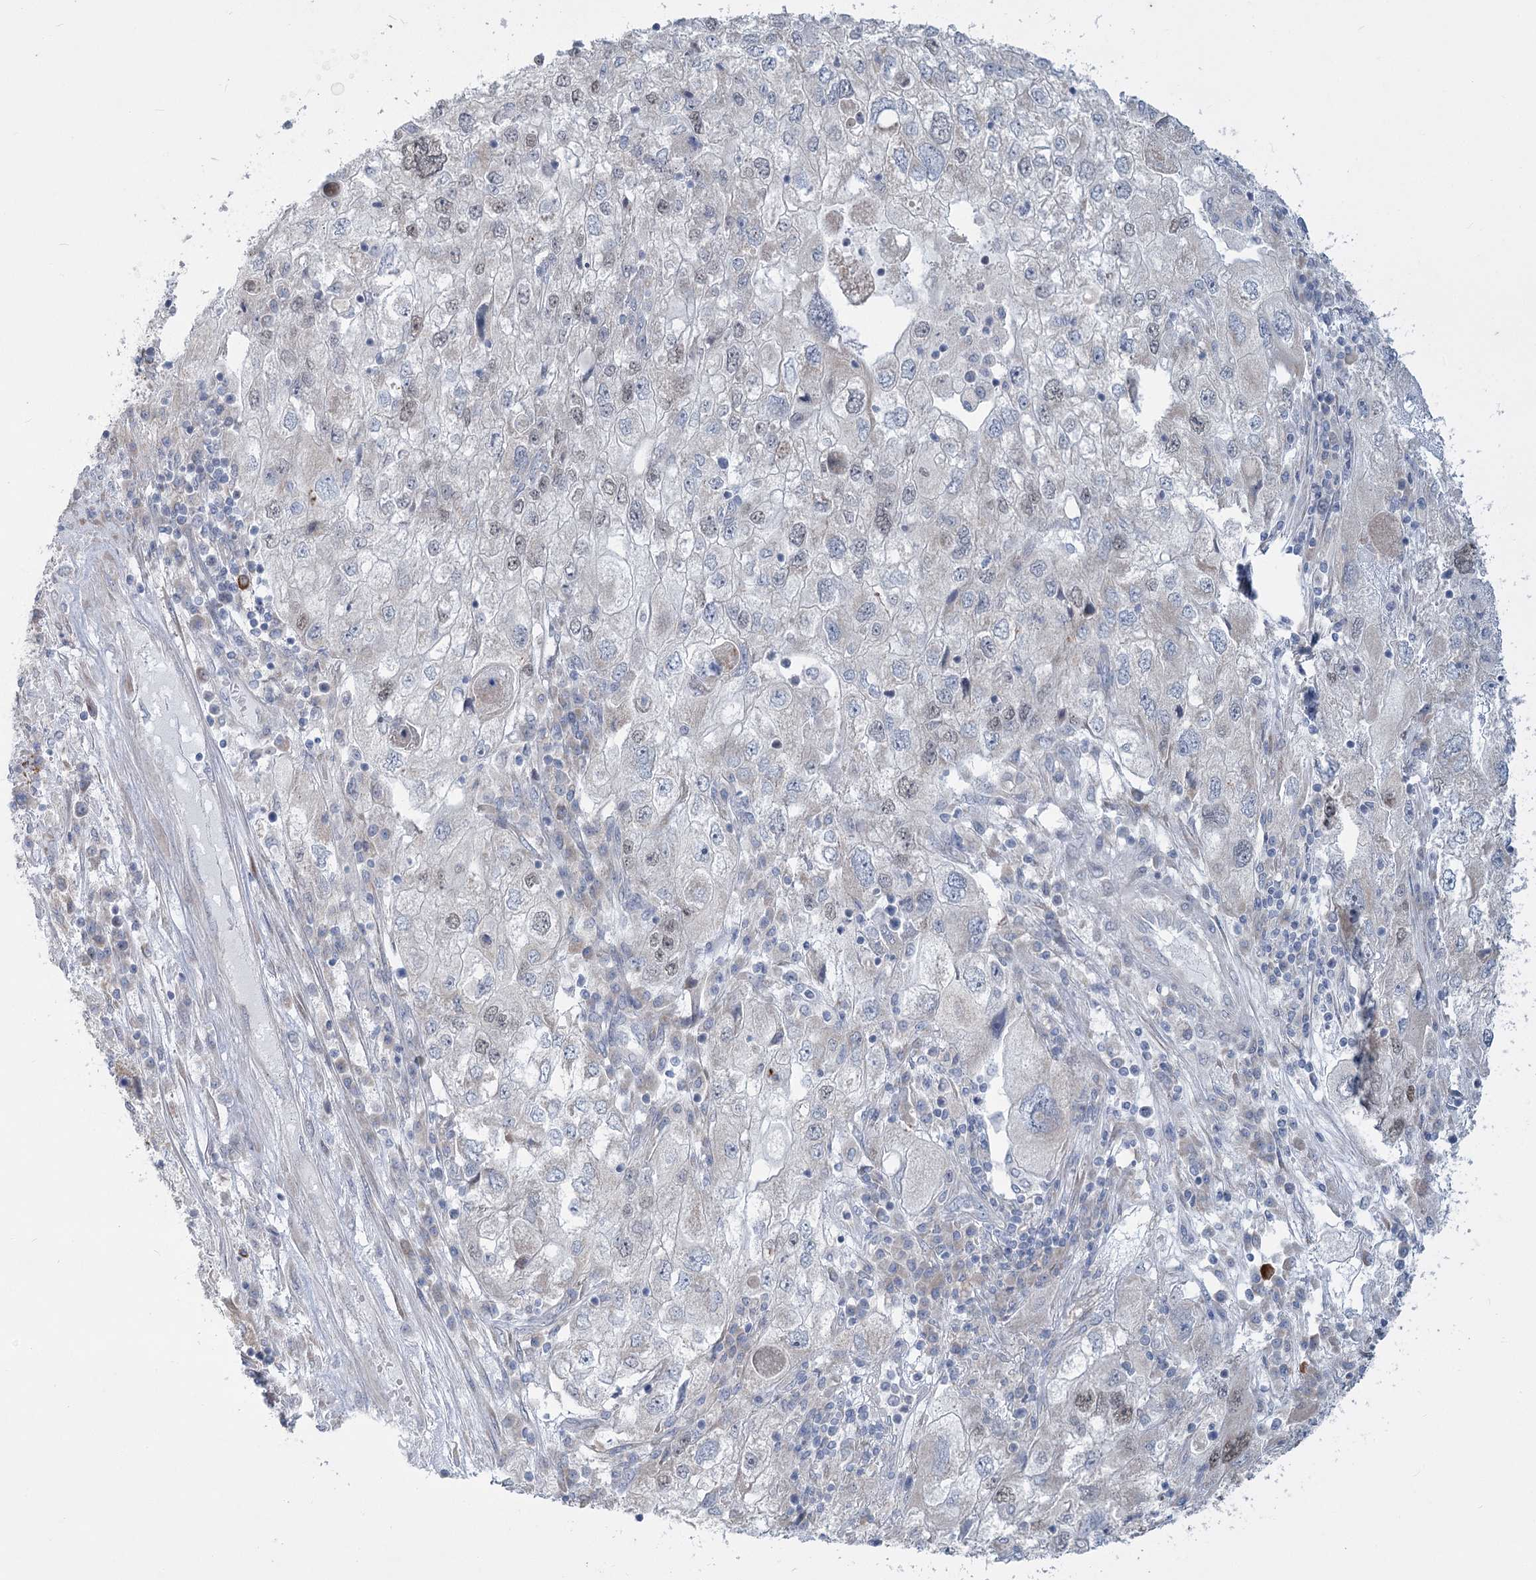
{"staining": {"intensity": "weak", "quantity": "<25%", "location": "nuclear"}, "tissue": "endometrial cancer", "cell_type": "Tumor cells", "image_type": "cancer", "snomed": [{"axis": "morphology", "description": "Adenocarcinoma, NOS"}, {"axis": "topography", "description": "Endometrium"}], "caption": "Tumor cells are negative for protein expression in human endometrial cancer (adenocarcinoma).", "gene": "PLA2G12A", "patient": {"sex": "female", "age": 49}}